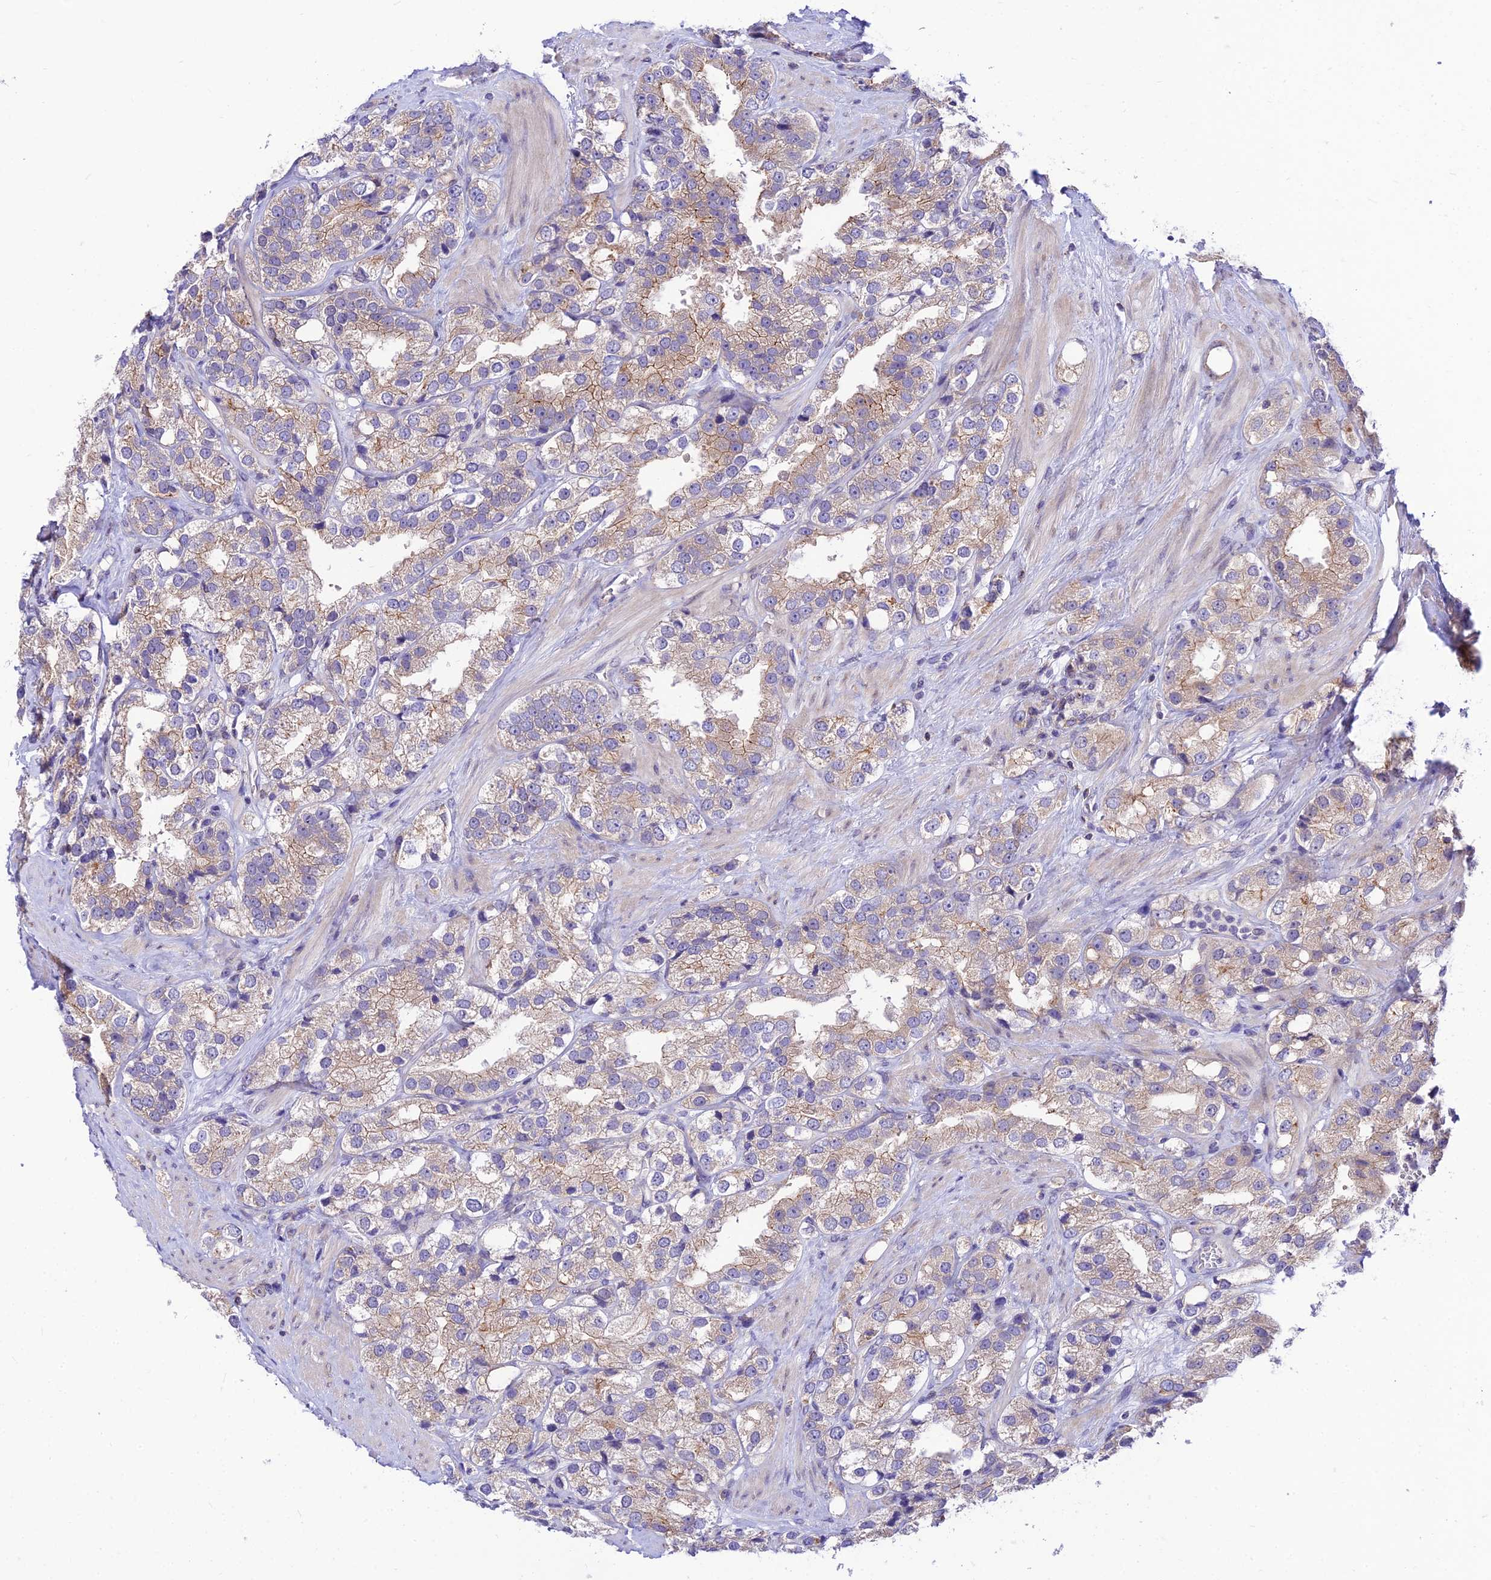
{"staining": {"intensity": "moderate", "quantity": "<25%", "location": "cytoplasmic/membranous"}, "tissue": "prostate cancer", "cell_type": "Tumor cells", "image_type": "cancer", "snomed": [{"axis": "morphology", "description": "Adenocarcinoma, NOS"}, {"axis": "topography", "description": "Prostate"}], "caption": "Immunohistochemical staining of prostate cancer (adenocarcinoma) shows low levels of moderate cytoplasmic/membranous positivity in approximately <25% of tumor cells.", "gene": "C6orf132", "patient": {"sex": "male", "age": 79}}